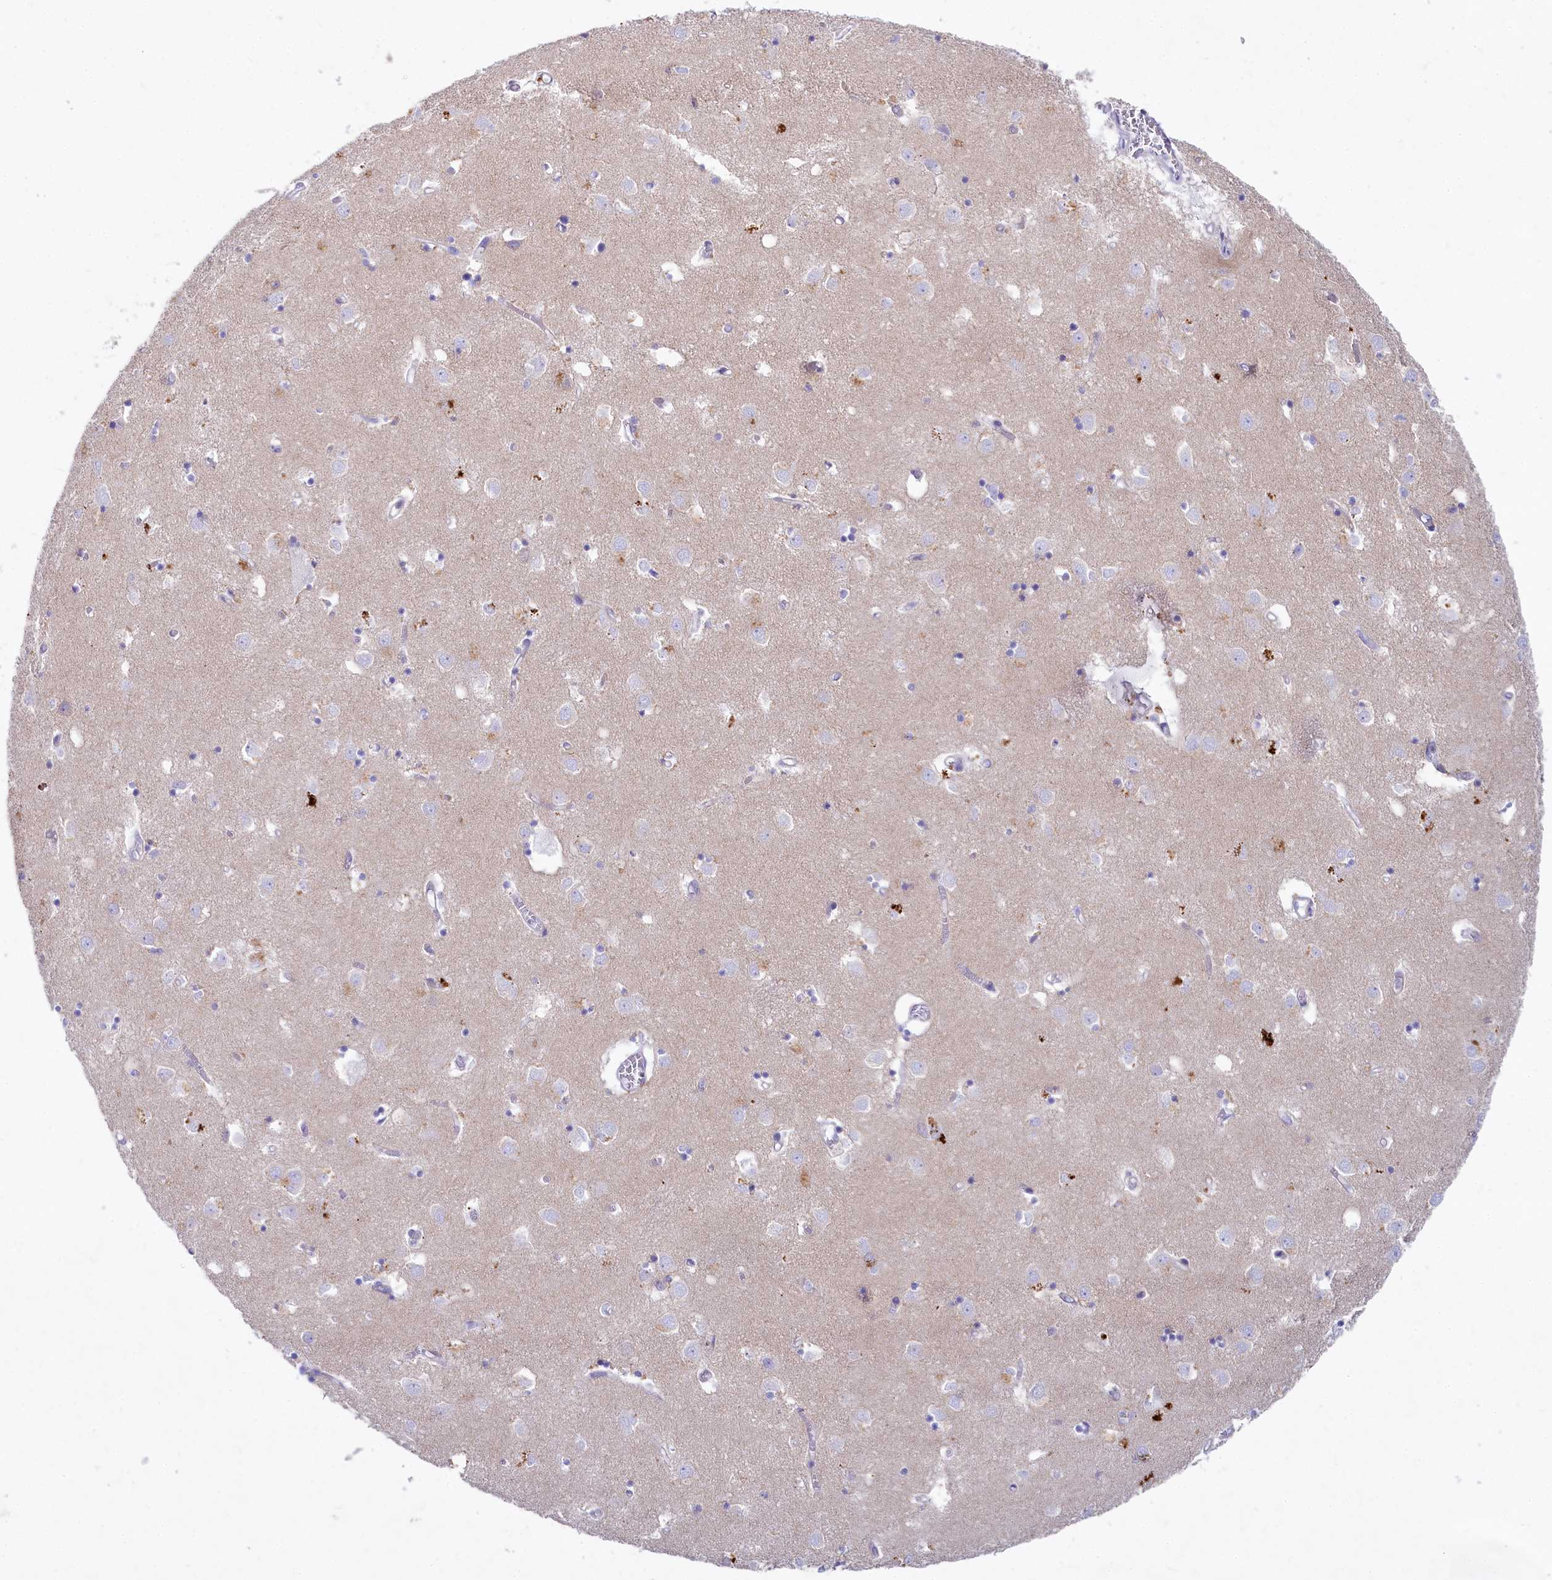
{"staining": {"intensity": "negative", "quantity": "none", "location": "none"}, "tissue": "caudate", "cell_type": "Glial cells", "image_type": "normal", "snomed": [{"axis": "morphology", "description": "Normal tissue, NOS"}, {"axis": "topography", "description": "Lateral ventricle wall"}], "caption": "Immunohistochemistry (IHC) of unremarkable caudate demonstrates no expression in glial cells. The staining was performed using DAB to visualize the protein expression in brown, while the nuclei were stained in blue with hematoxylin (Magnification: 20x).", "gene": "VPS26B", "patient": {"sex": "male", "age": 70}}